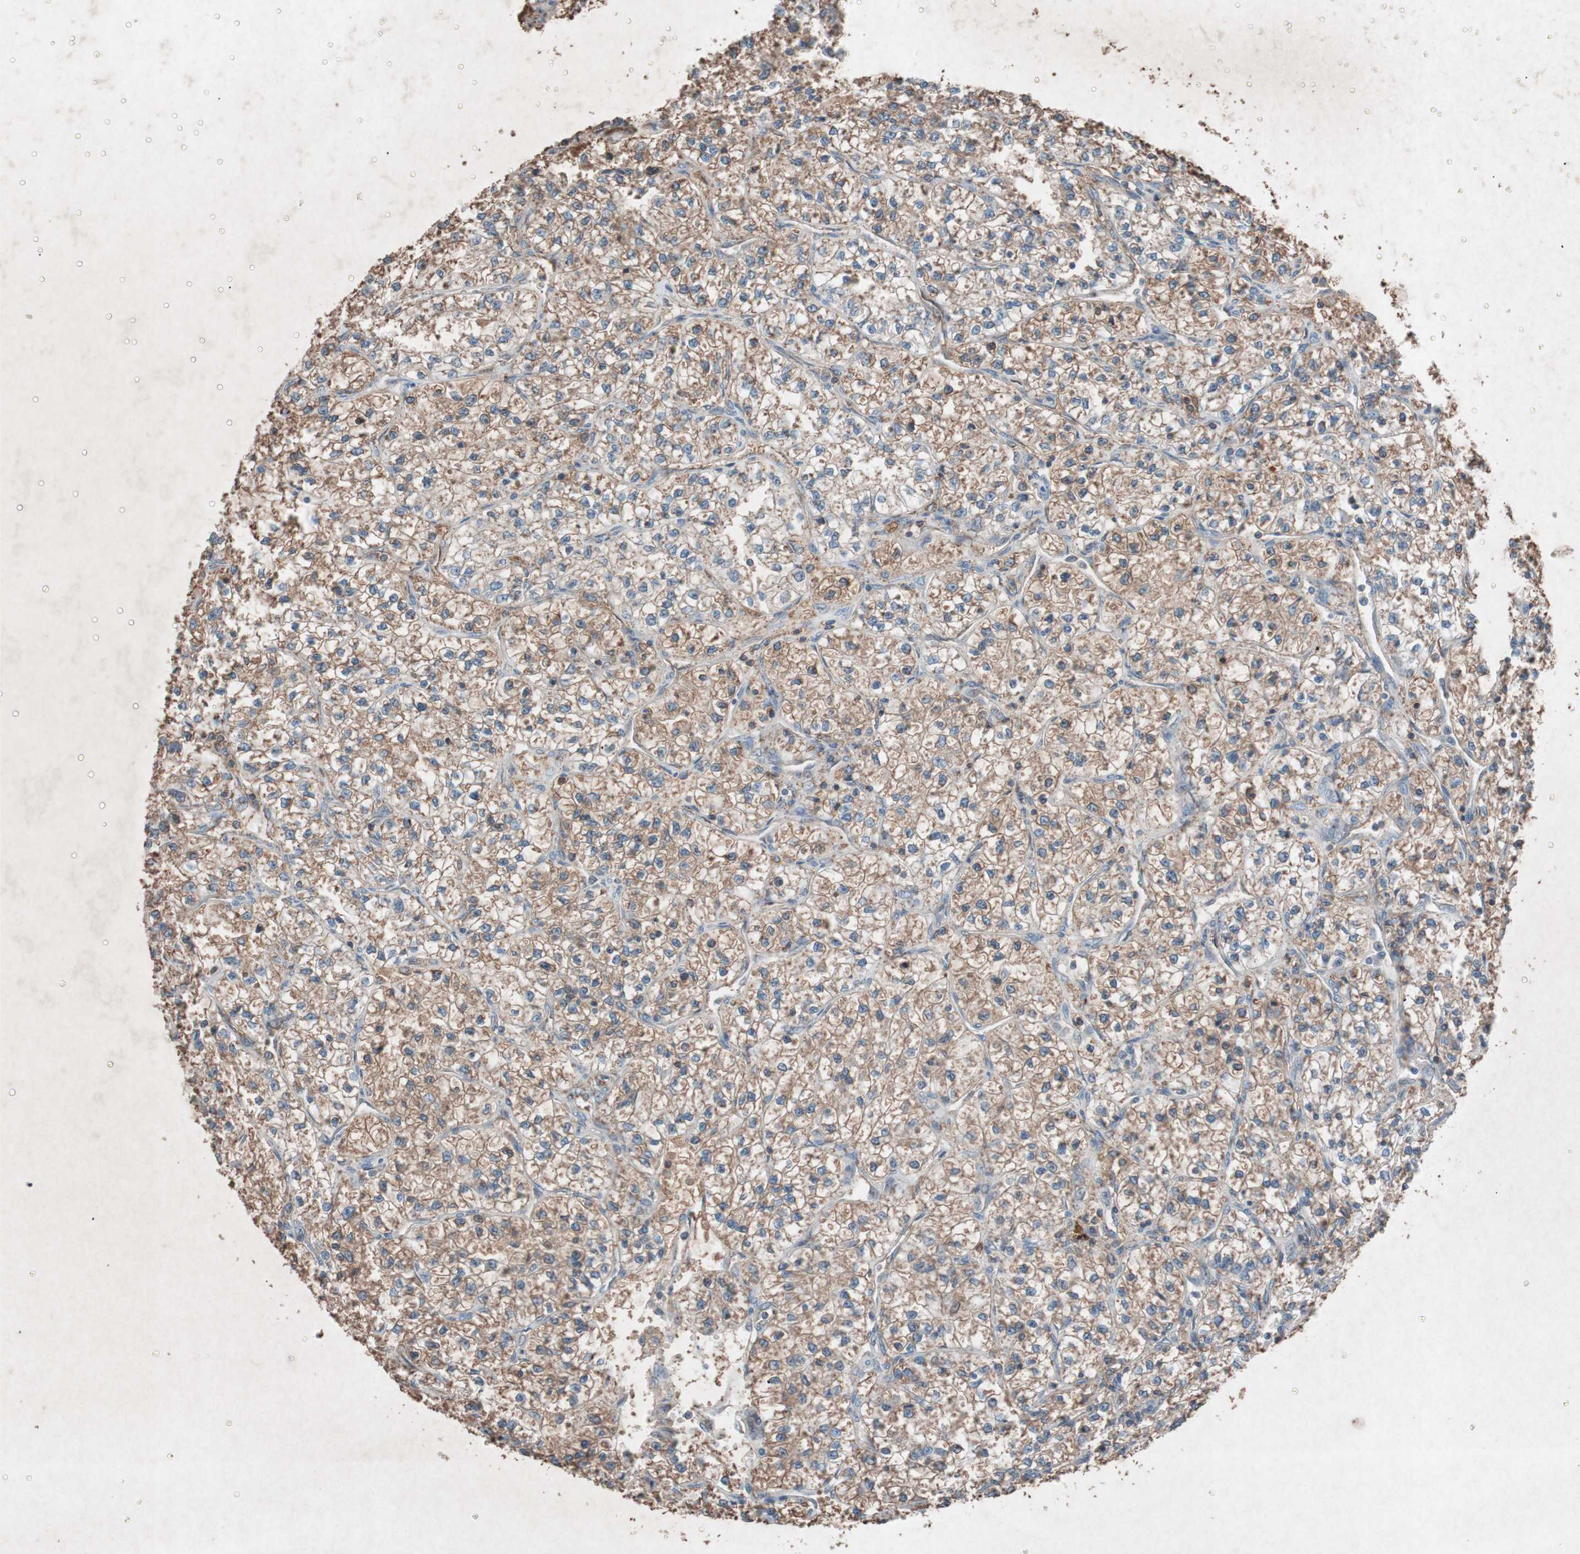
{"staining": {"intensity": "moderate", "quantity": ">75%", "location": "cytoplasmic/membranous"}, "tissue": "renal cancer", "cell_type": "Tumor cells", "image_type": "cancer", "snomed": [{"axis": "morphology", "description": "Adenocarcinoma, NOS"}, {"axis": "topography", "description": "Kidney"}], "caption": "IHC image of human renal adenocarcinoma stained for a protein (brown), which exhibits medium levels of moderate cytoplasmic/membranous staining in about >75% of tumor cells.", "gene": "GRB7", "patient": {"sex": "female", "age": 57}}